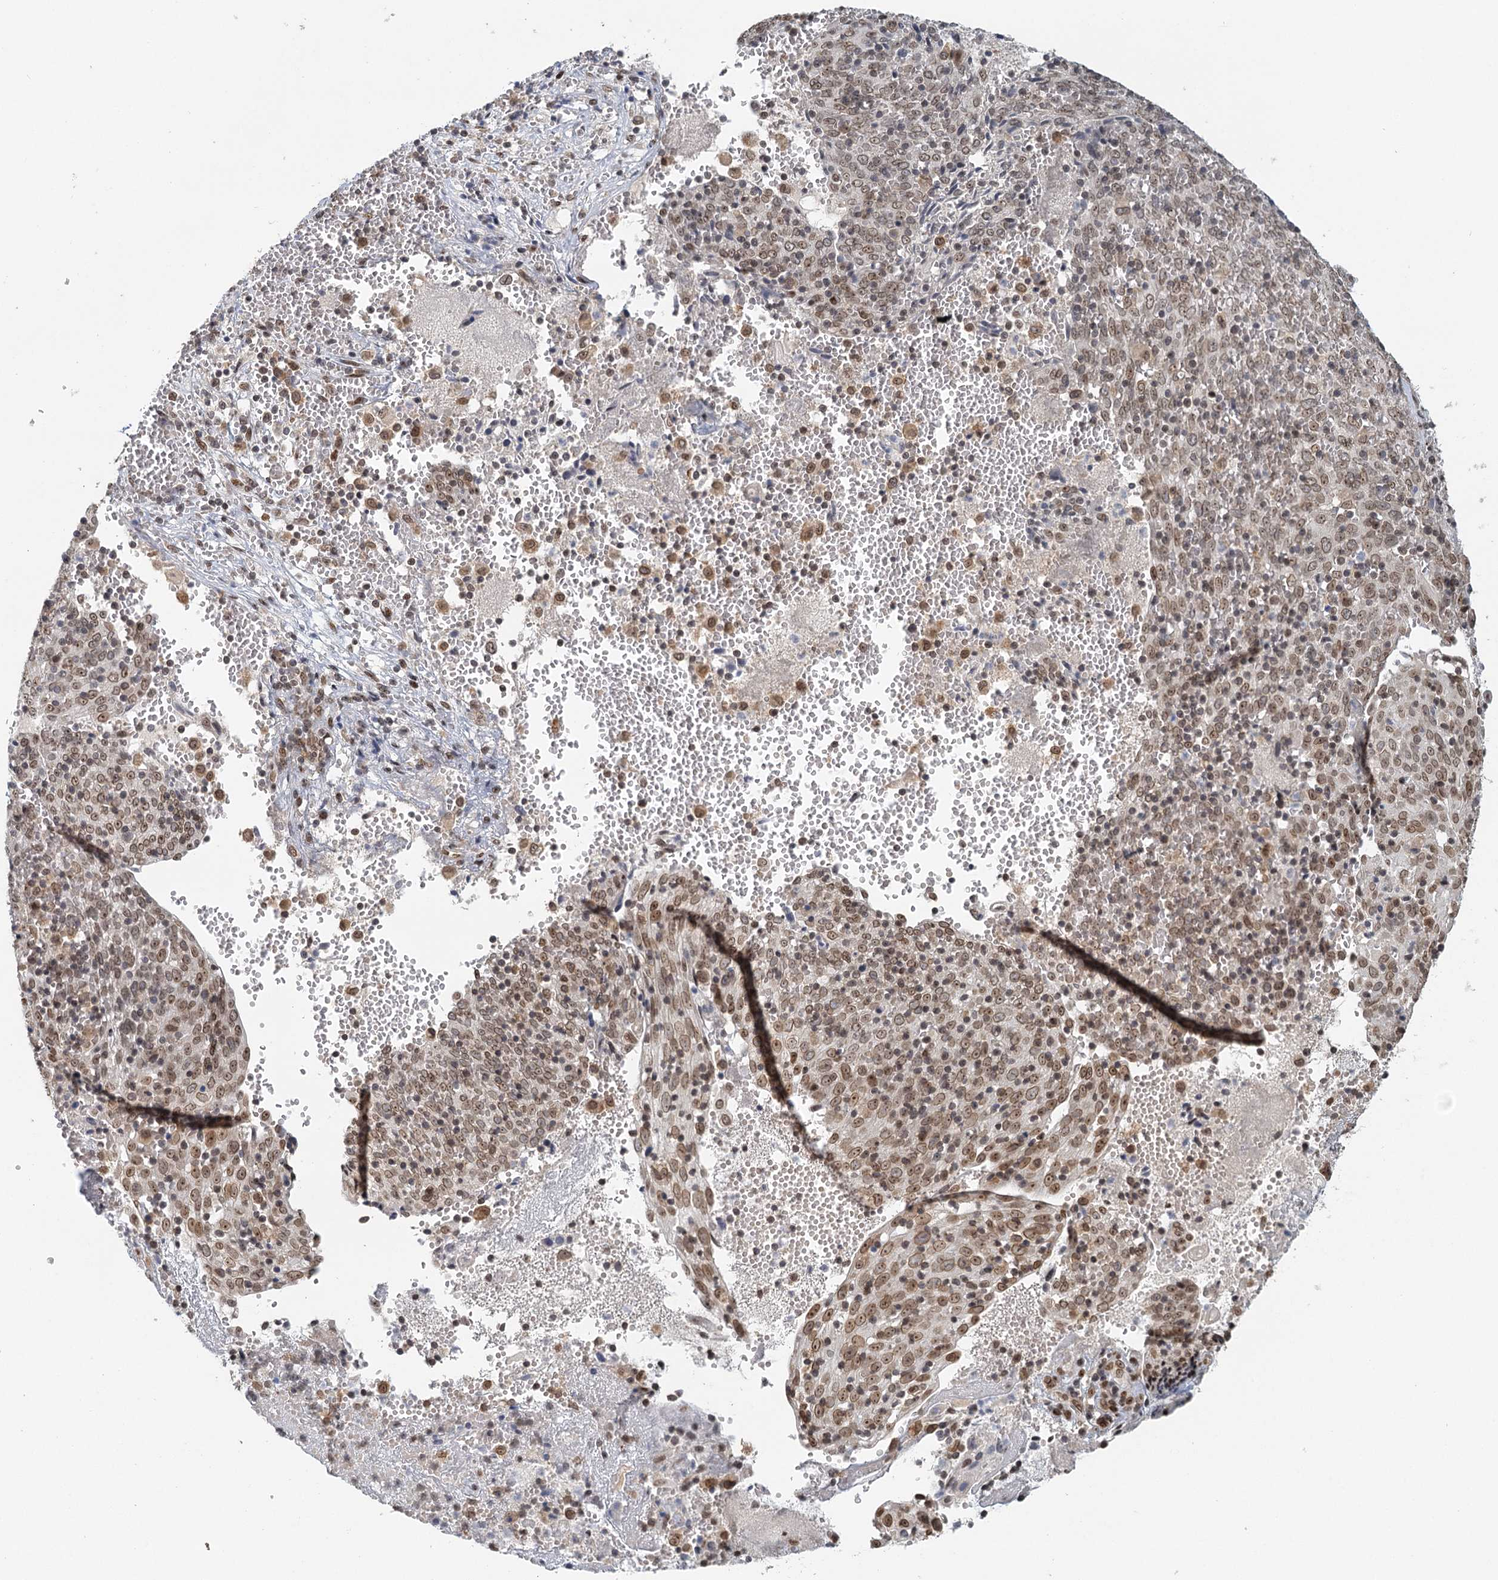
{"staining": {"intensity": "weak", "quantity": "25%-75%", "location": "nuclear"}, "tissue": "cervical cancer", "cell_type": "Tumor cells", "image_type": "cancer", "snomed": [{"axis": "morphology", "description": "Squamous cell carcinoma, NOS"}, {"axis": "topography", "description": "Cervix"}], "caption": "Squamous cell carcinoma (cervical) was stained to show a protein in brown. There is low levels of weak nuclear positivity in approximately 25%-75% of tumor cells.", "gene": "TREX1", "patient": {"sex": "female", "age": 67}}